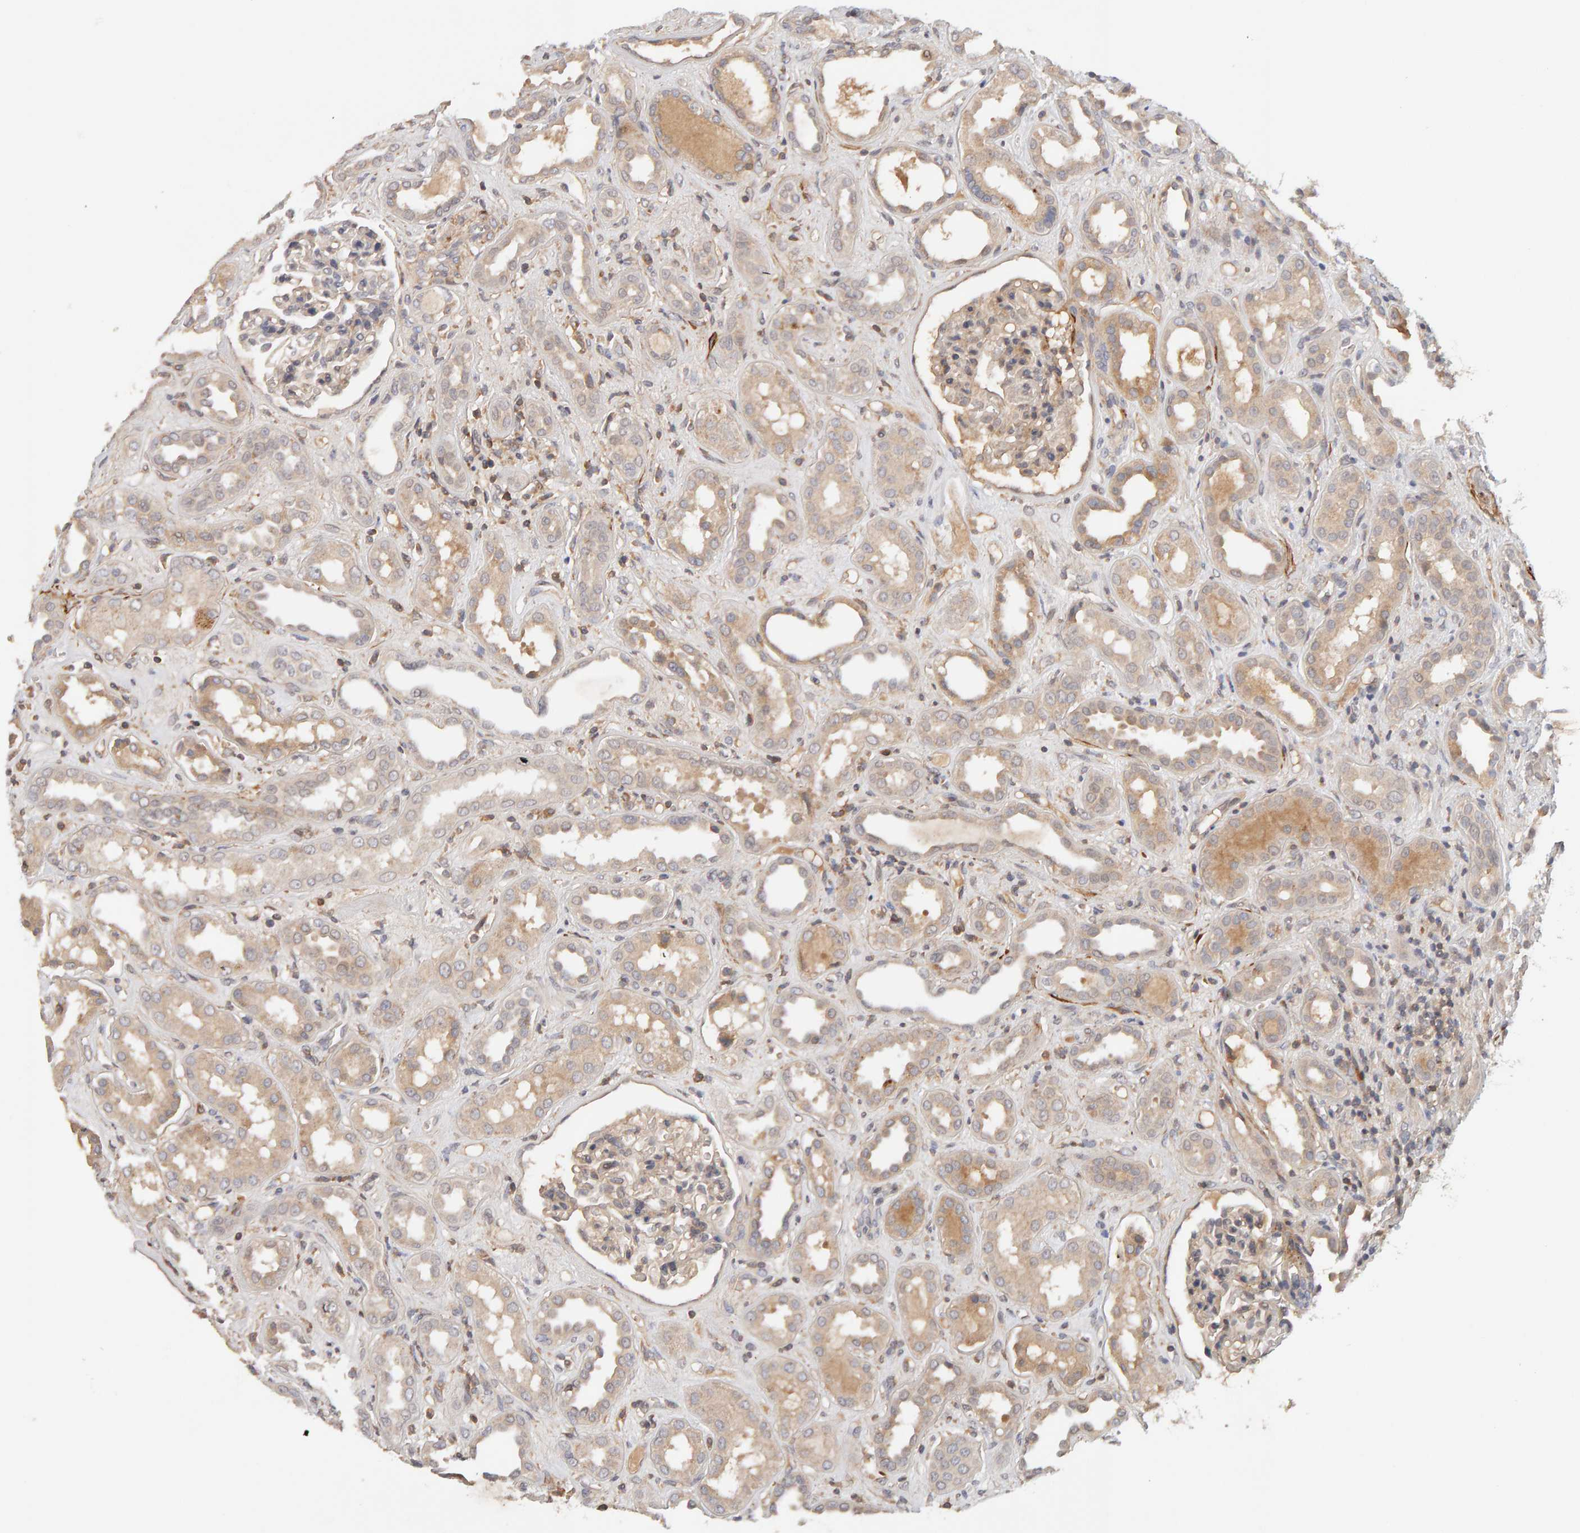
{"staining": {"intensity": "weak", "quantity": "25%-75%", "location": "cytoplasmic/membranous"}, "tissue": "kidney", "cell_type": "Cells in glomeruli", "image_type": "normal", "snomed": [{"axis": "morphology", "description": "Normal tissue, NOS"}, {"axis": "topography", "description": "Kidney"}], "caption": "An immunohistochemistry micrograph of unremarkable tissue is shown. Protein staining in brown shows weak cytoplasmic/membranous positivity in kidney within cells in glomeruli. Using DAB (brown) and hematoxylin (blue) stains, captured at high magnification using brightfield microscopy.", "gene": "NUDCD1", "patient": {"sex": "male", "age": 59}}